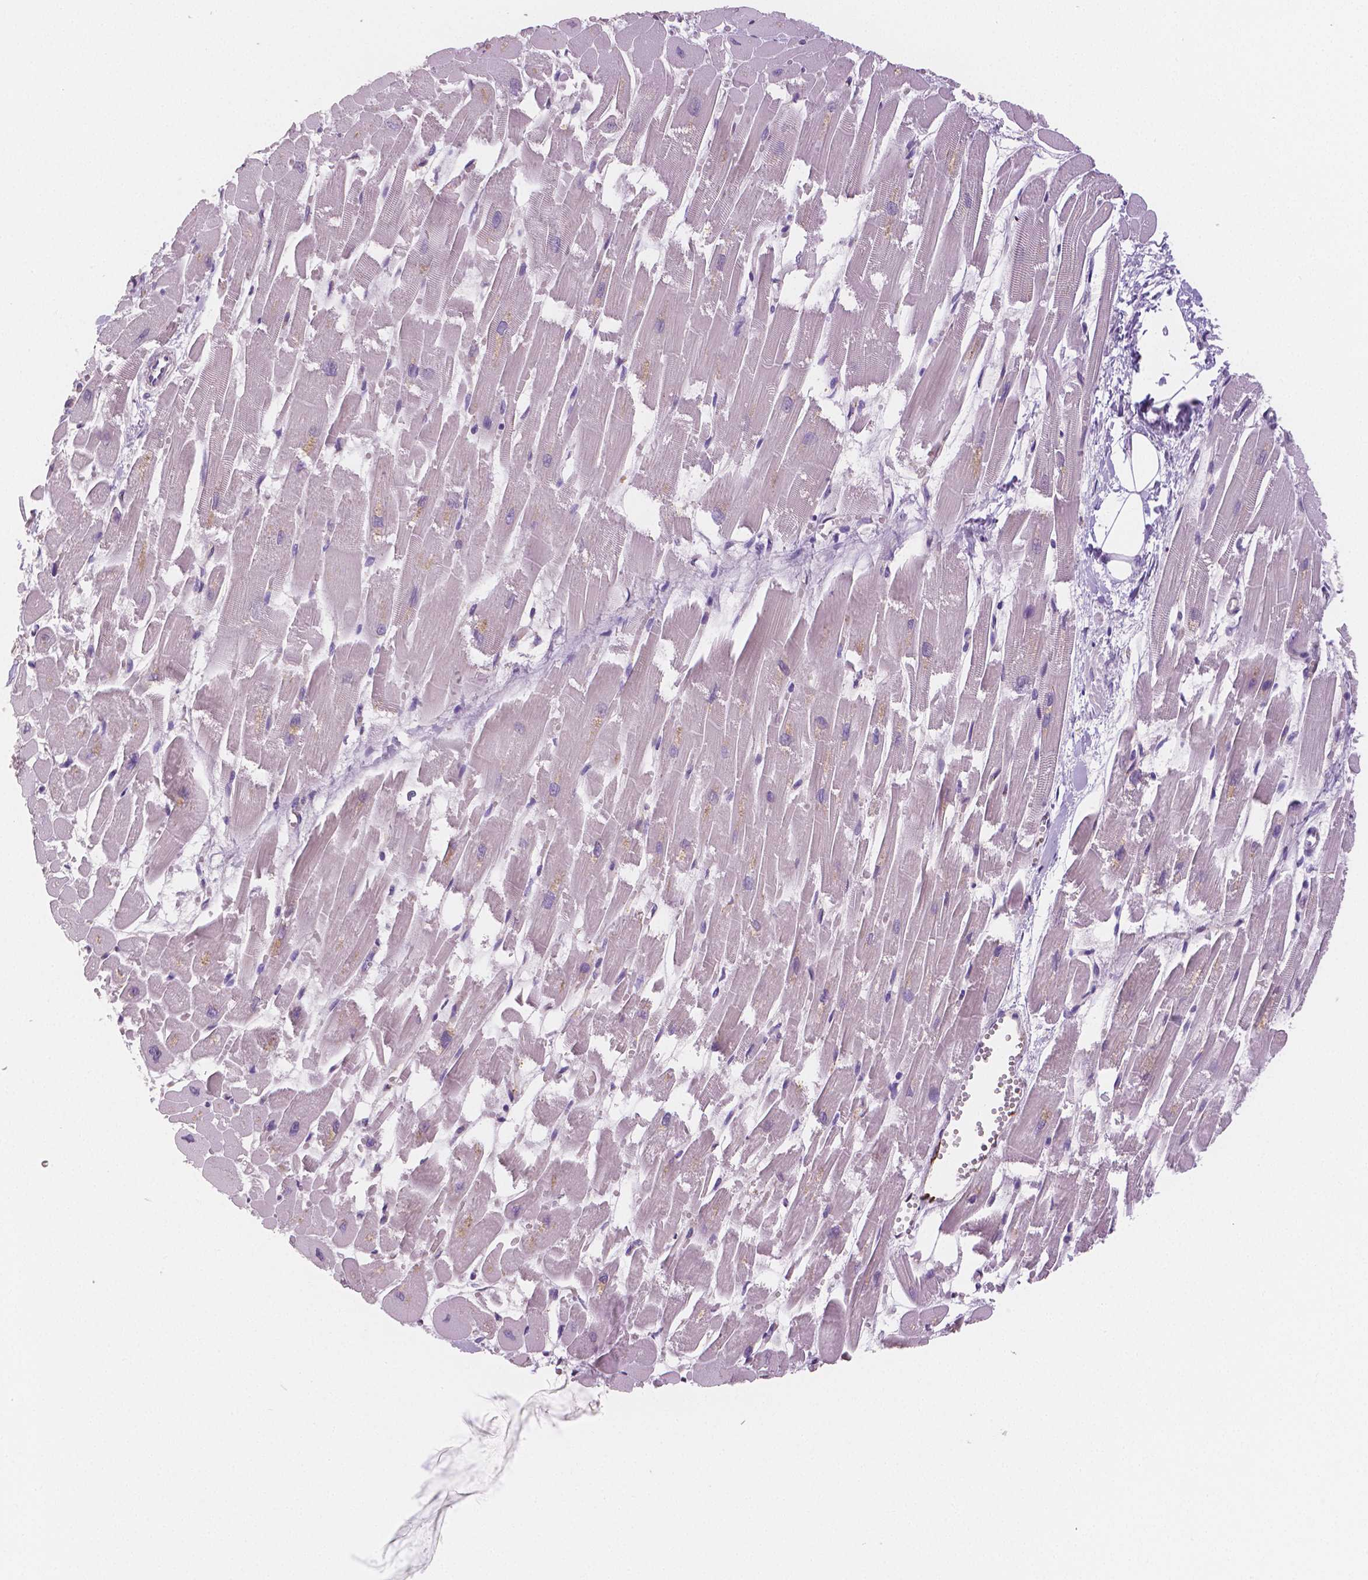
{"staining": {"intensity": "weak", "quantity": "<25%", "location": "cytoplasmic/membranous"}, "tissue": "heart muscle", "cell_type": "Cardiomyocytes", "image_type": "normal", "snomed": [{"axis": "morphology", "description": "Normal tissue, NOS"}, {"axis": "topography", "description": "Heart"}], "caption": "DAB immunohistochemical staining of normal human heart muscle shows no significant positivity in cardiomyocytes.", "gene": "TSPAN7", "patient": {"sex": "female", "age": 52}}